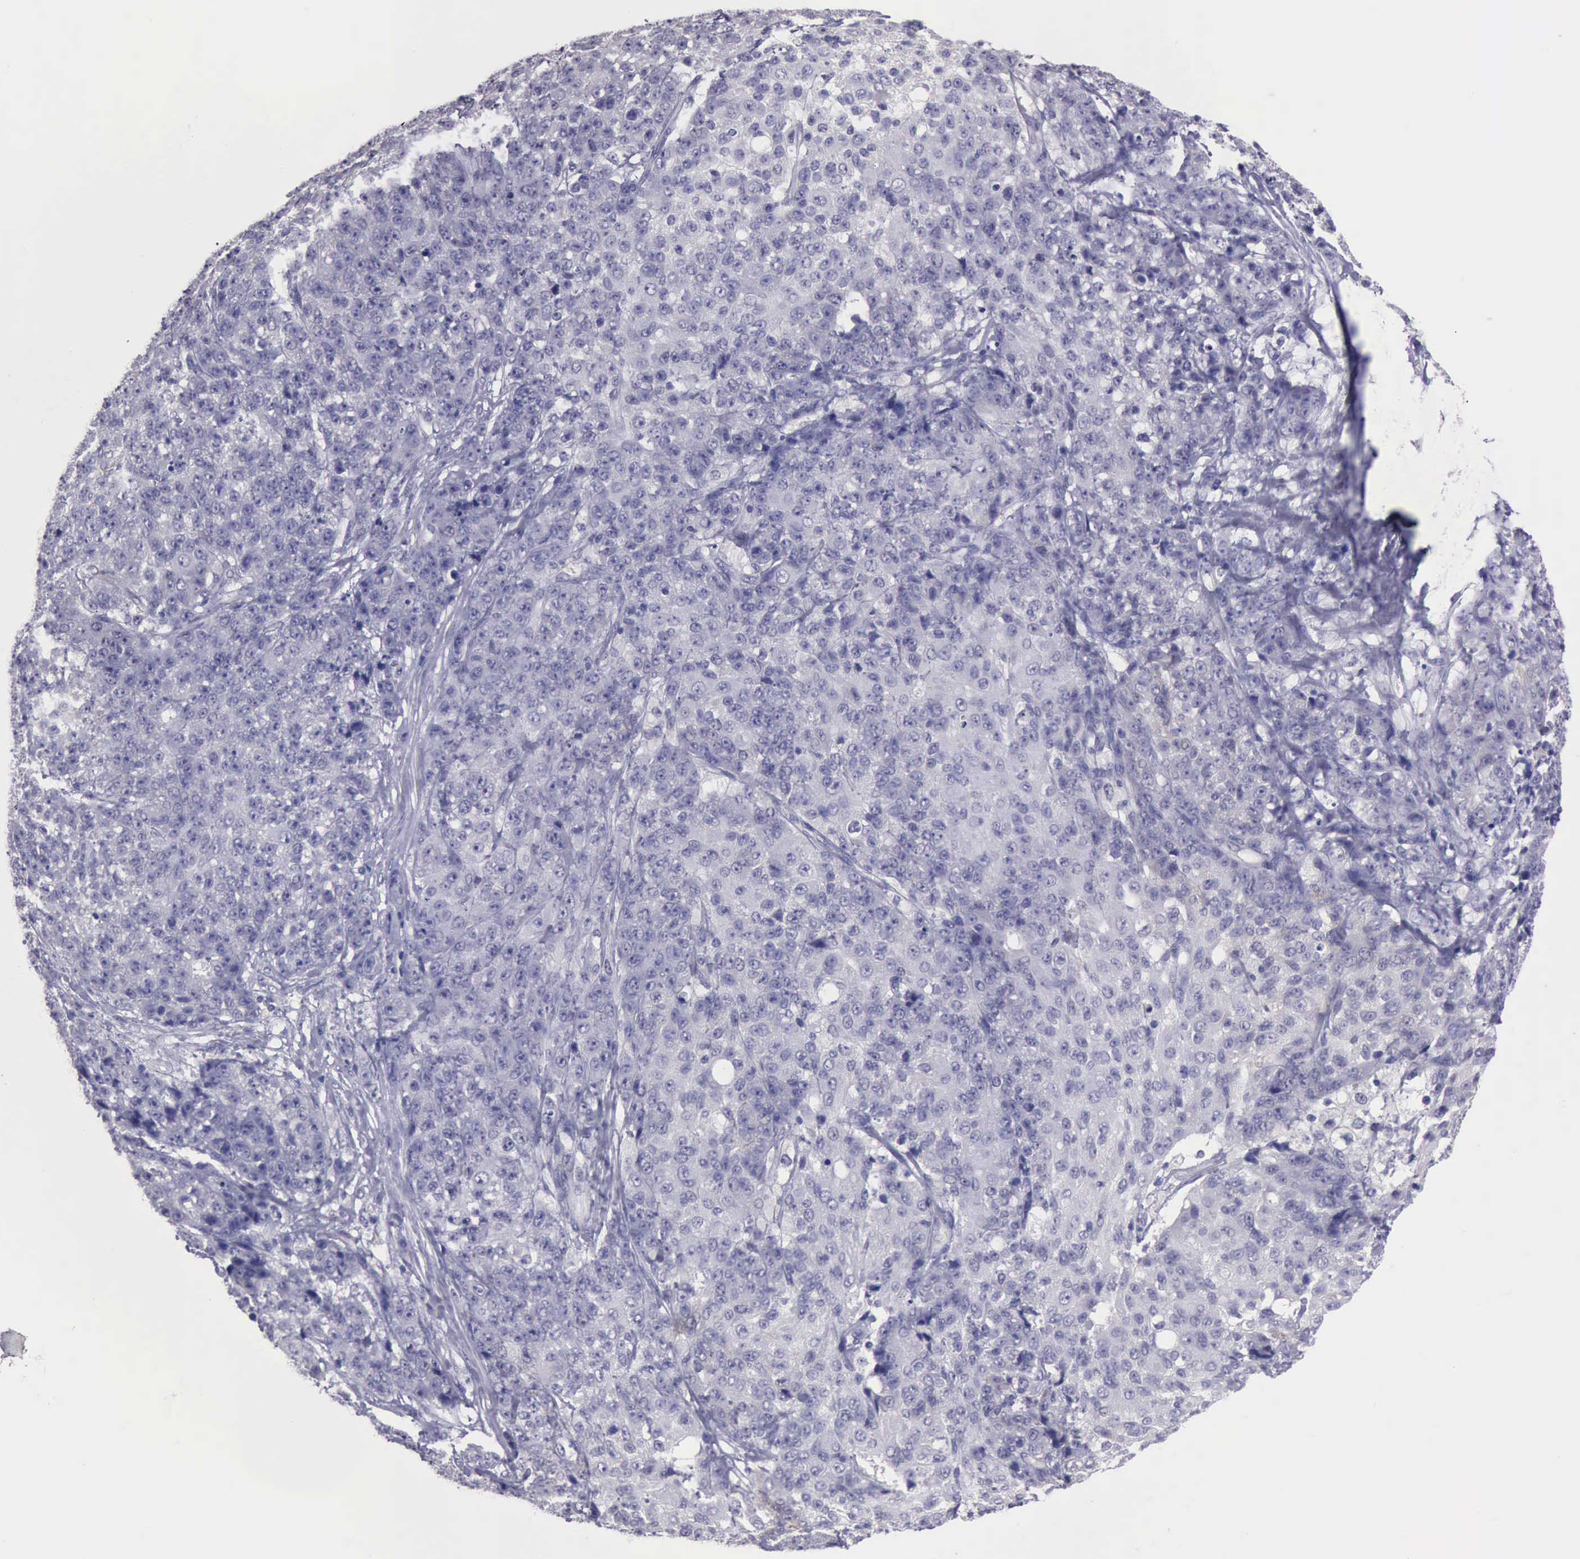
{"staining": {"intensity": "negative", "quantity": "none", "location": "none"}, "tissue": "ovarian cancer", "cell_type": "Tumor cells", "image_type": "cancer", "snomed": [{"axis": "morphology", "description": "Carcinoma, endometroid"}, {"axis": "topography", "description": "Ovary"}], "caption": "DAB (3,3'-diaminobenzidine) immunohistochemical staining of human ovarian cancer (endometroid carcinoma) exhibits no significant staining in tumor cells.", "gene": "KCND1", "patient": {"sex": "female", "age": 42}}